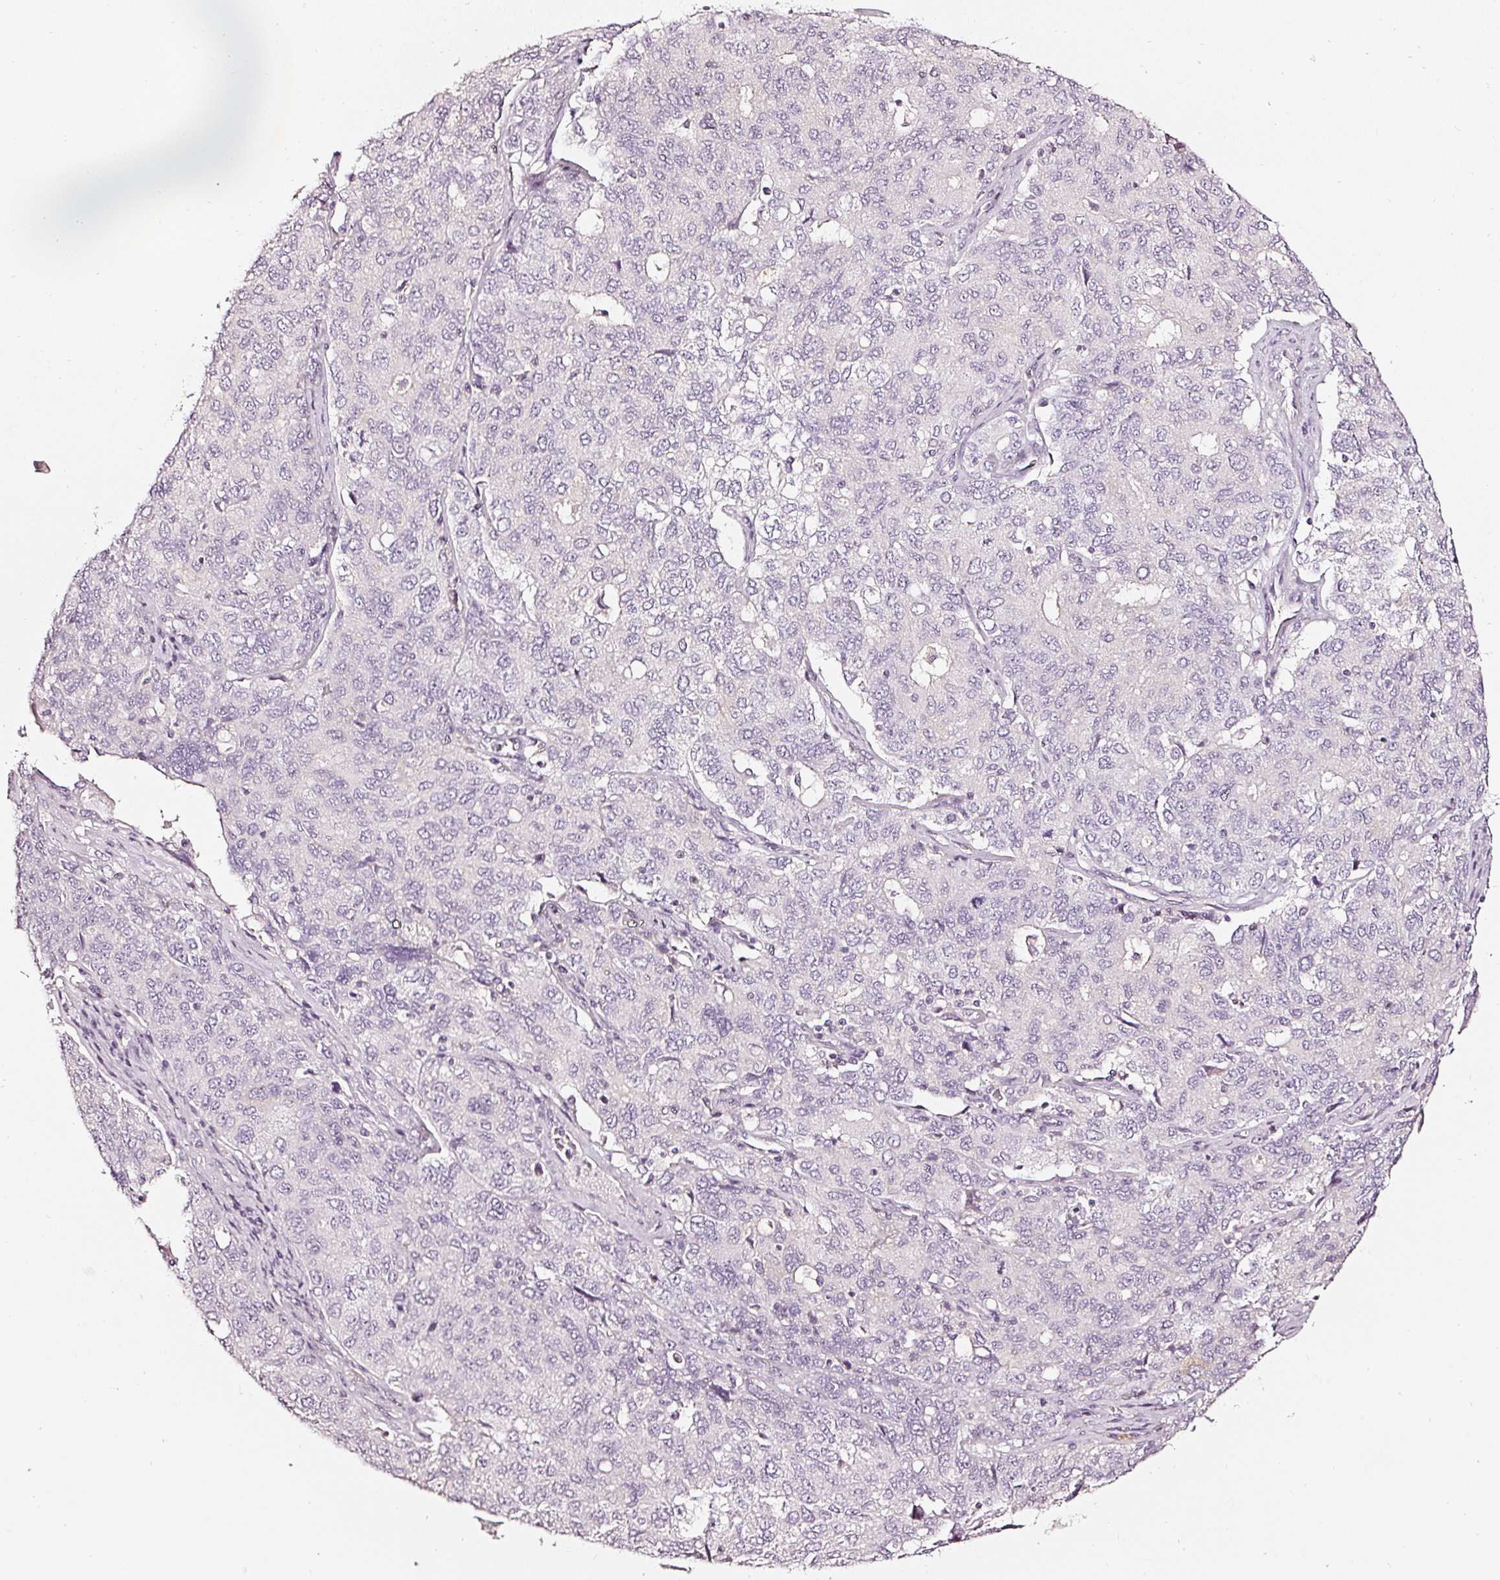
{"staining": {"intensity": "negative", "quantity": "none", "location": "none"}, "tissue": "ovarian cancer", "cell_type": "Tumor cells", "image_type": "cancer", "snomed": [{"axis": "morphology", "description": "Carcinoma, endometroid"}, {"axis": "topography", "description": "Ovary"}], "caption": "Ovarian cancer stained for a protein using immunohistochemistry shows no positivity tumor cells.", "gene": "CNP", "patient": {"sex": "female", "age": 62}}